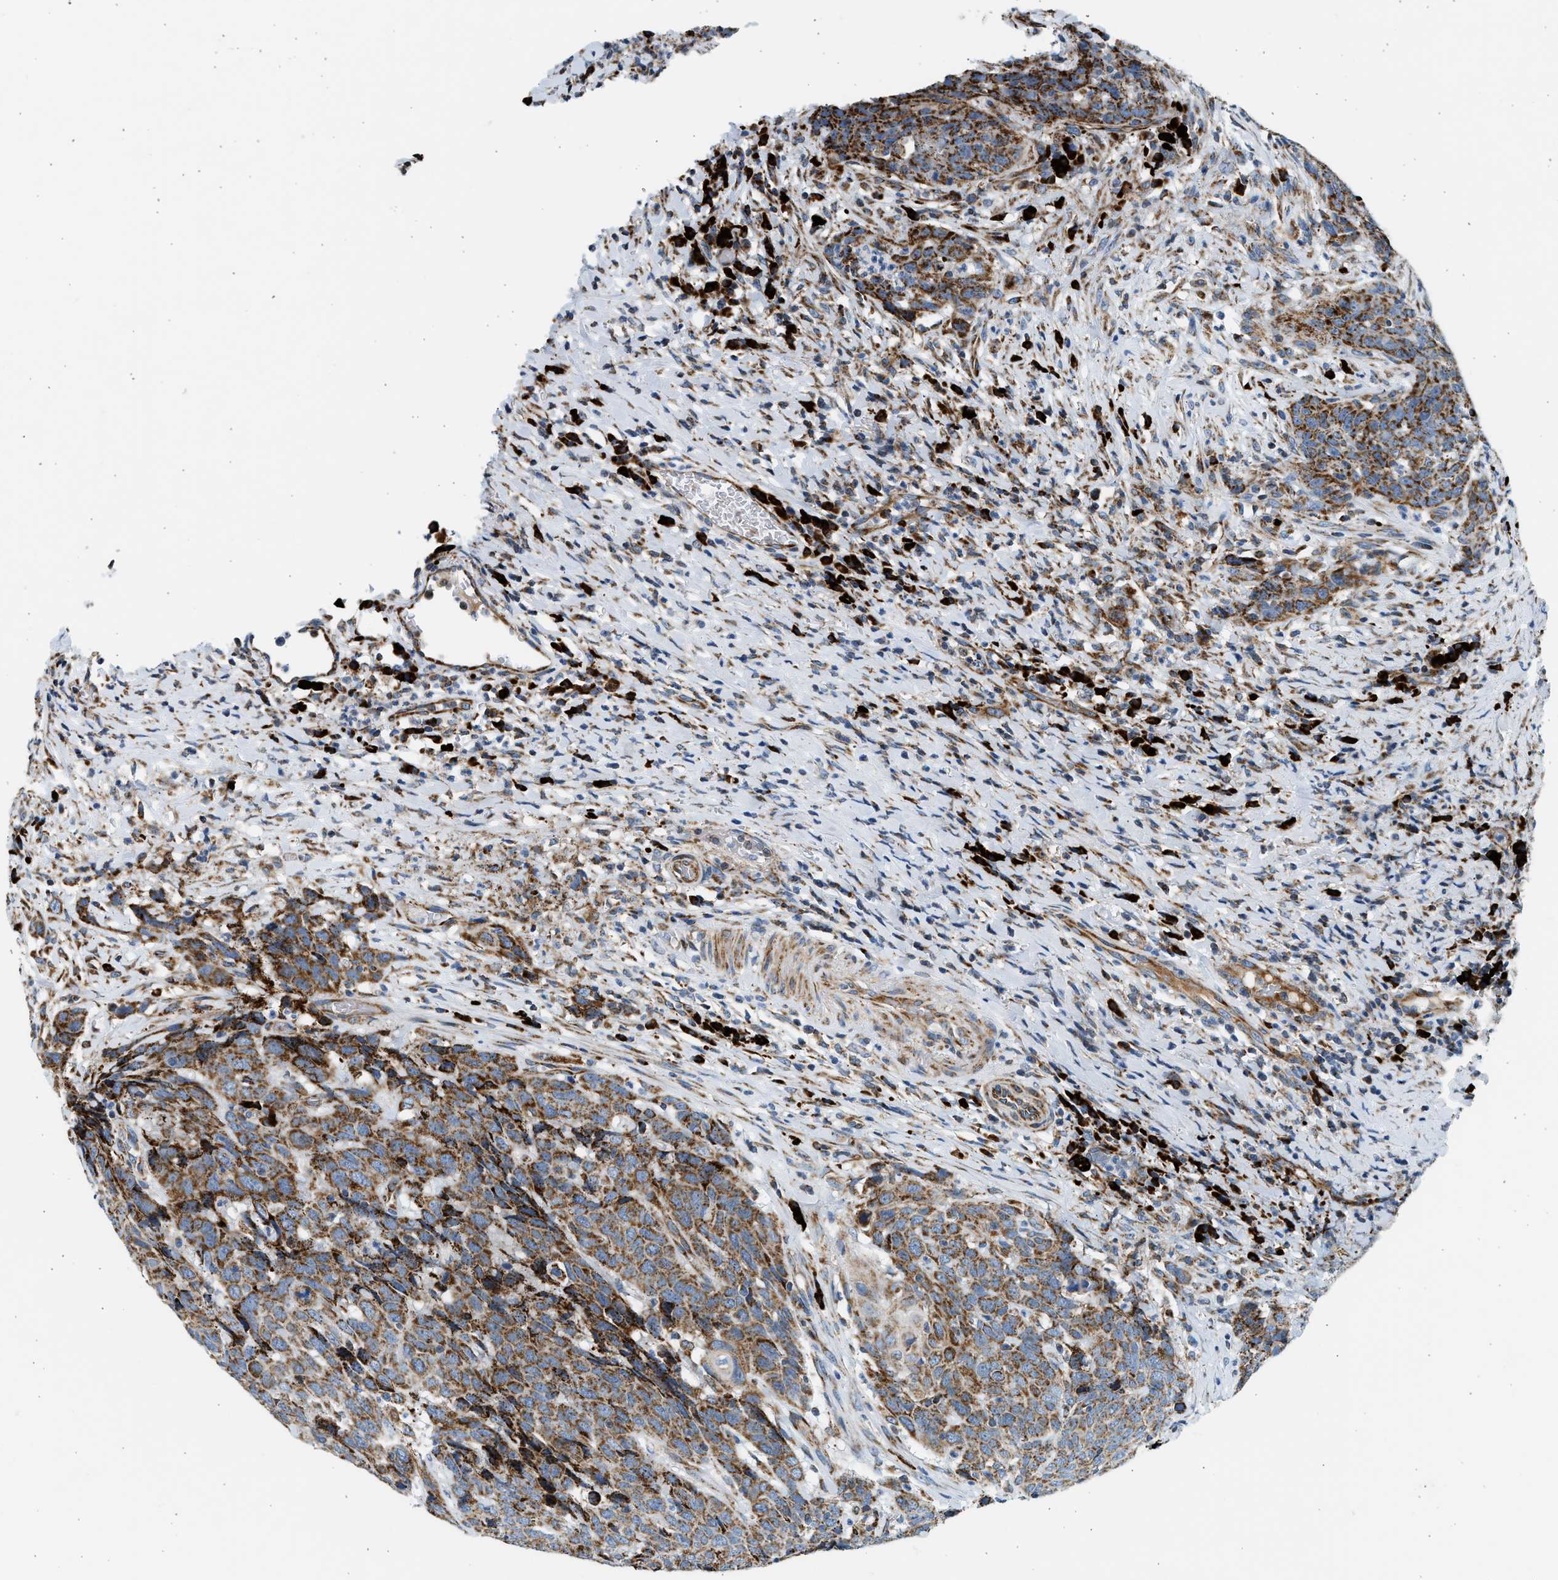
{"staining": {"intensity": "strong", "quantity": ">75%", "location": "cytoplasmic/membranous"}, "tissue": "head and neck cancer", "cell_type": "Tumor cells", "image_type": "cancer", "snomed": [{"axis": "morphology", "description": "Squamous cell carcinoma, NOS"}, {"axis": "topography", "description": "Head-Neck"}], "caption": "Immunohistochemistry staining of head and neck cancer (squamous cell carcinoma), which displays high levels of strong cytoplasmic/membranous positivity in about >75% of tumor cells indicating strong cytoplasmic/membranous protein expression. The staining was performed using DAB (3,3'-diaminobenzidine) (brown) for protein detection and nuclei were counterstained in hematoxylin (blue).", "gene": "KCNMB3", "patient": {"sex": "male", "age": 66}}